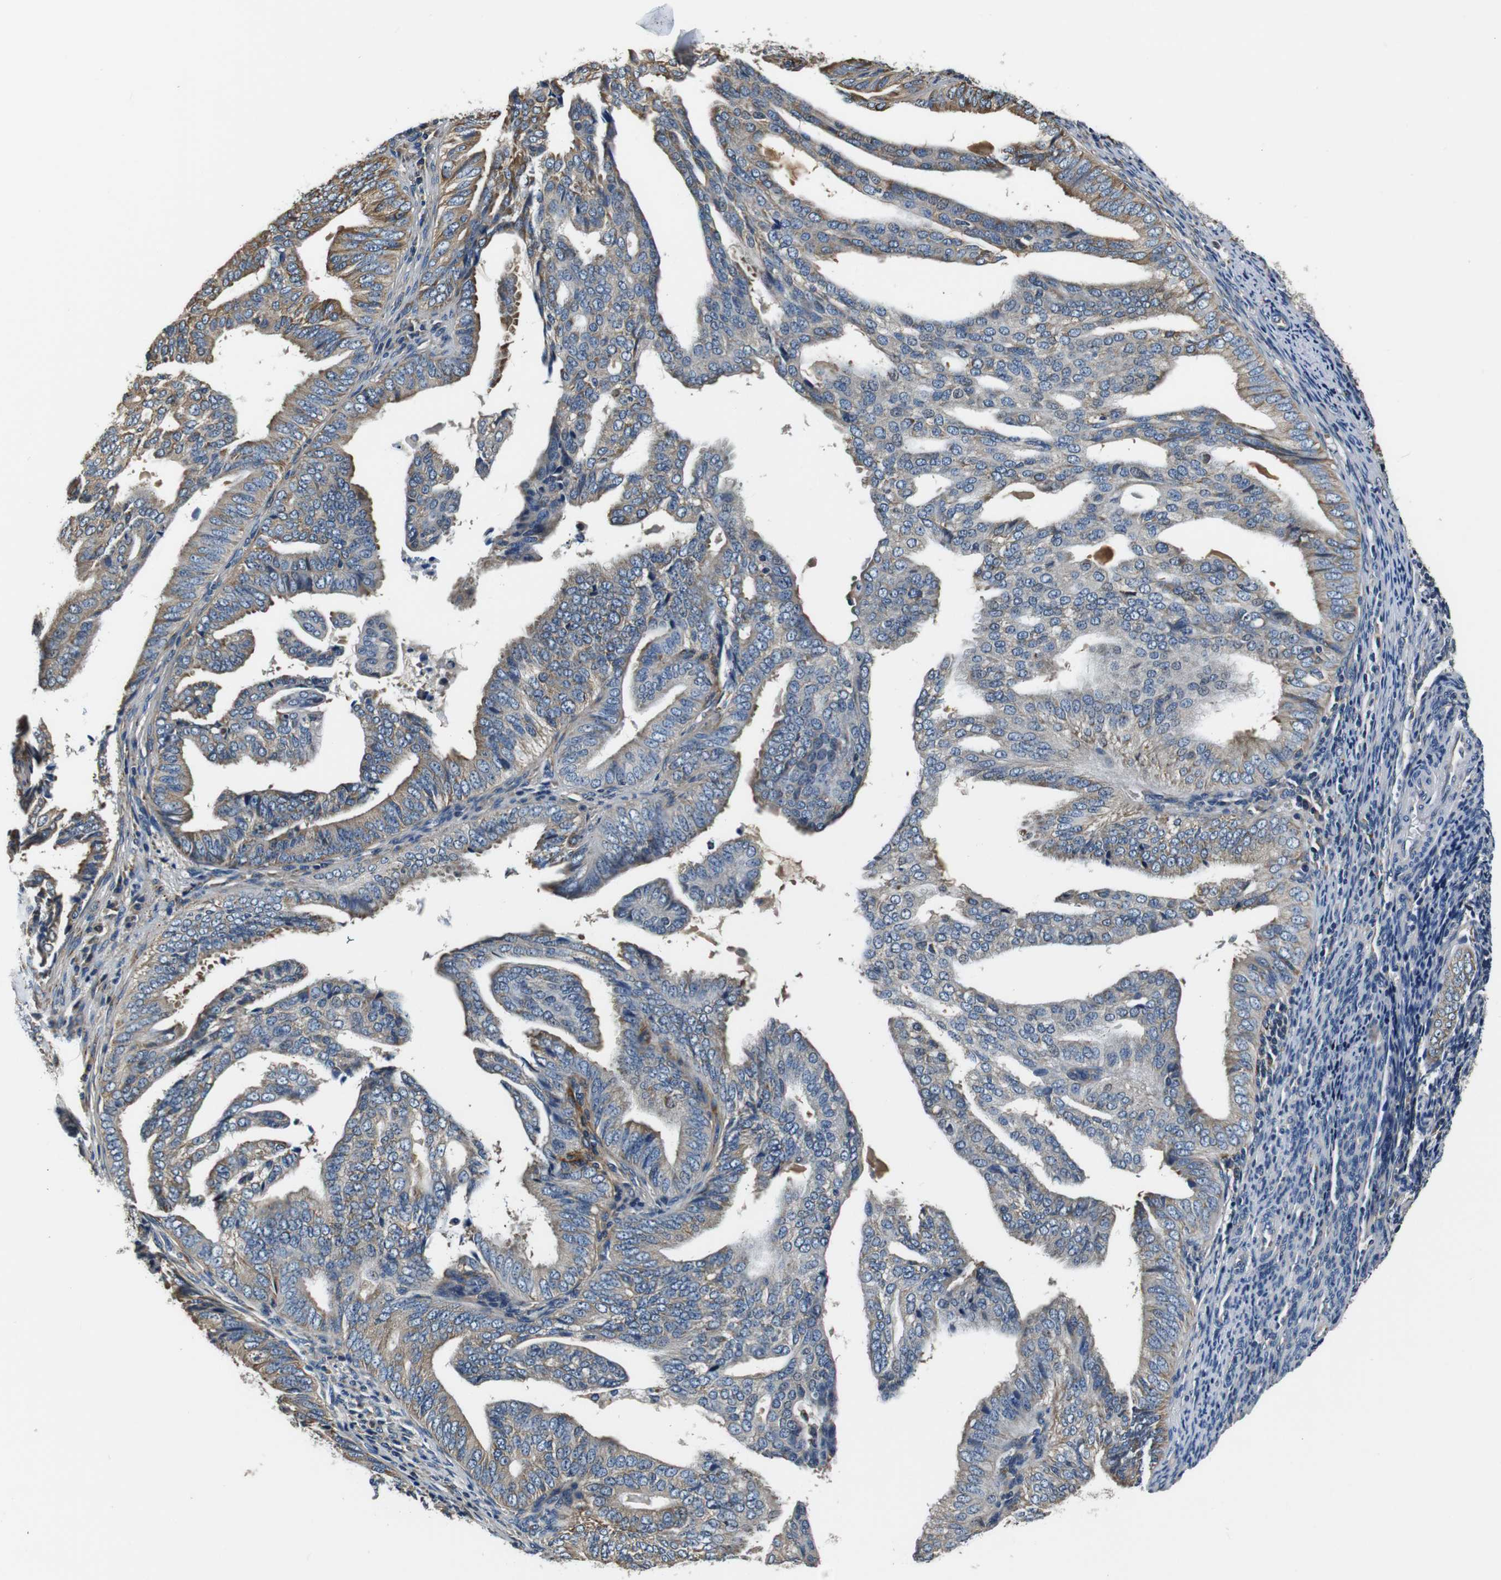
{"staining": {"intensity": "moderate", "quantity": "<25%", "location": "cytoplasmic/membranous"}, "tissue": "endometrial cancer", "cell_type": "Tumor cells", "image_type": "cancer", "snomed": [{"axis": "morphology", "description": "Adenocarcinoma, NOS"}, {"axis": "topography", "description": "Endometrium"}], "caption": "Approximately <25% of tumor cells in endometrial cancer display moderate cytoplasmic/membranous protein positivity as visualized by brown immunohistochemical staining.", "gene": "COL1A1", "patient": {"sex": "female", "age": 58}}